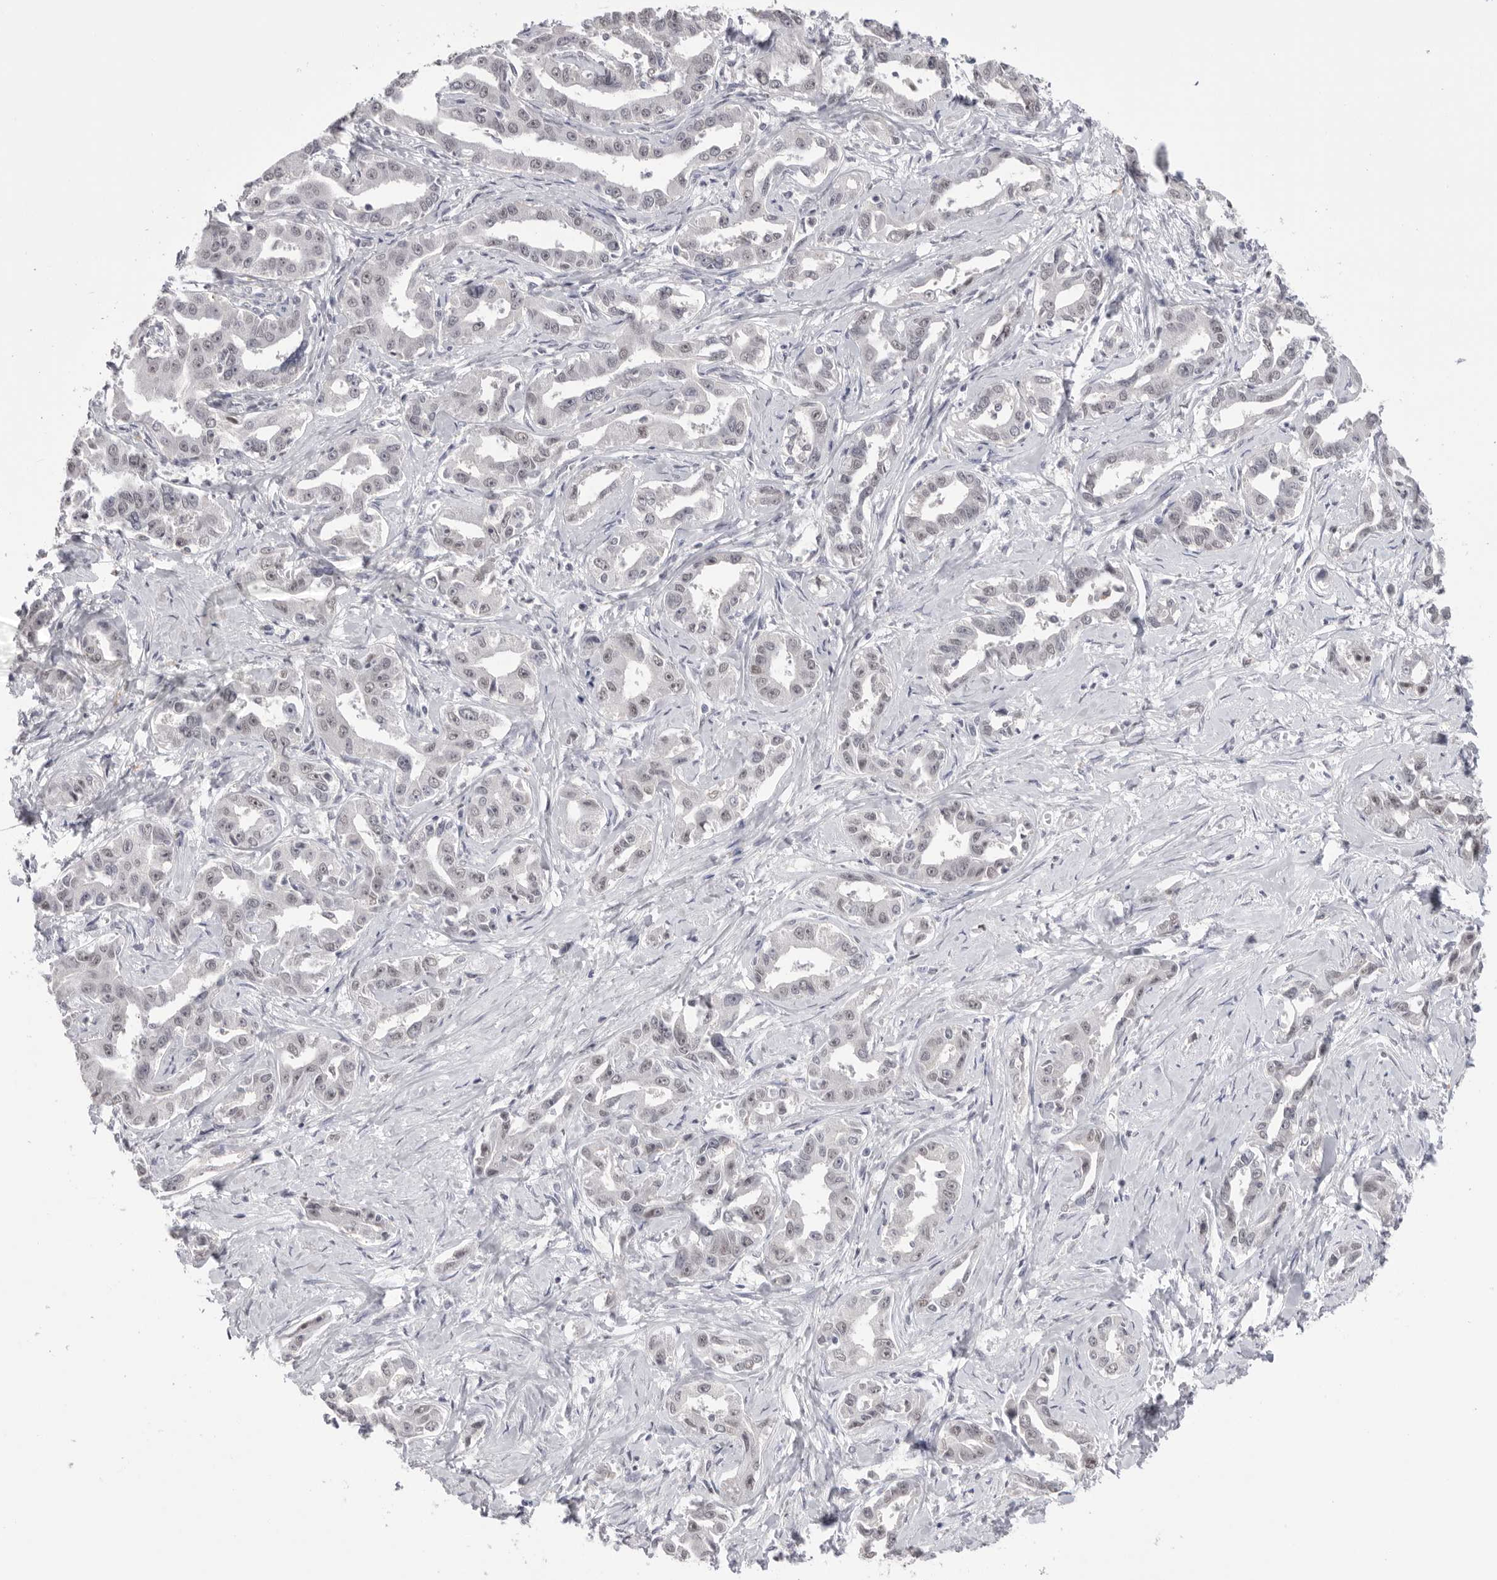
{"staining": {"intensity": "weak", "quantity": "<25%", "location": "nuclear"}, "tissue": "liver cancer", "cell_type": "Tumor cells", "image_type": "cancer", "snomed": [{"axis": "morphology", "description": "Cholangiocarcinoma"}, {"axis": "topography", "description": "Liver"}], "caption": "Image shows no significant protein expression in tumor cells of liver cancer.", "gene": "BCLAF3", "patient": {"sex": "male", "age": 59}}